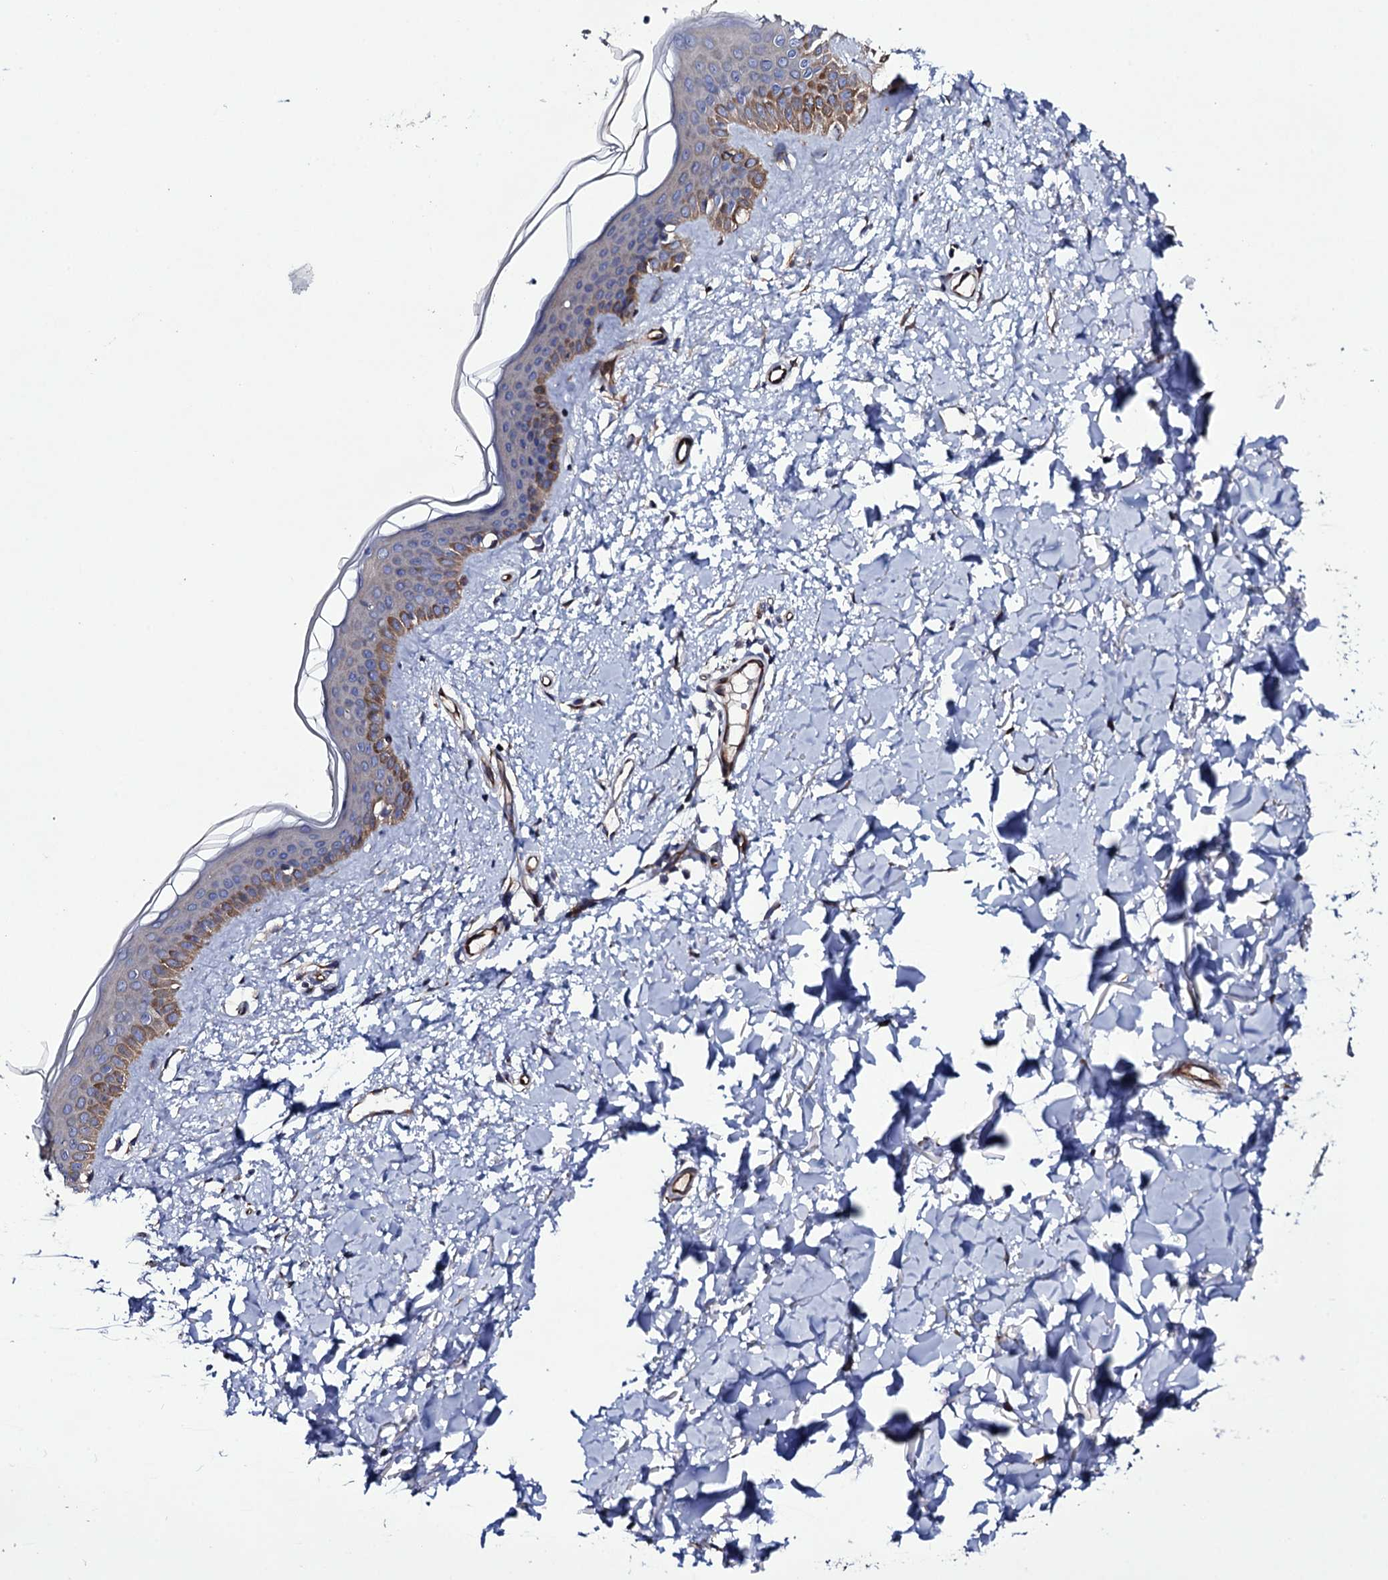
{"staining": {"intensity": "moderate", "quantity": ">75%", "location": "cytoplasmic/membranous"}, "tissue": "skin", "cell_type": "Fibroblasts", "image_type": "normal", "snomed": [{"axis": "morphology", "description": "Normal tissue, NOS"}, {"axis": "topography", "description": "Skin"}], "caption": "High-magnification brightfield microscopy of normal skin stained with DAB (3,3'-diaminobenzidine) (brown) and counterstained with hematoxylin (blue). fibroblasts exhibit moderate cytoplasmic/membranous expression is identified in approximately>75% of cells. The staining was performed using DAB (3,3'-diaminobenzidine) to visualize the protein expression in brown, while the nuclei were stained in blue with hematoxylin (Magnification: 20x).", "gene": "BCL2L14", "patient": {"sex": "female", "age": 58}}